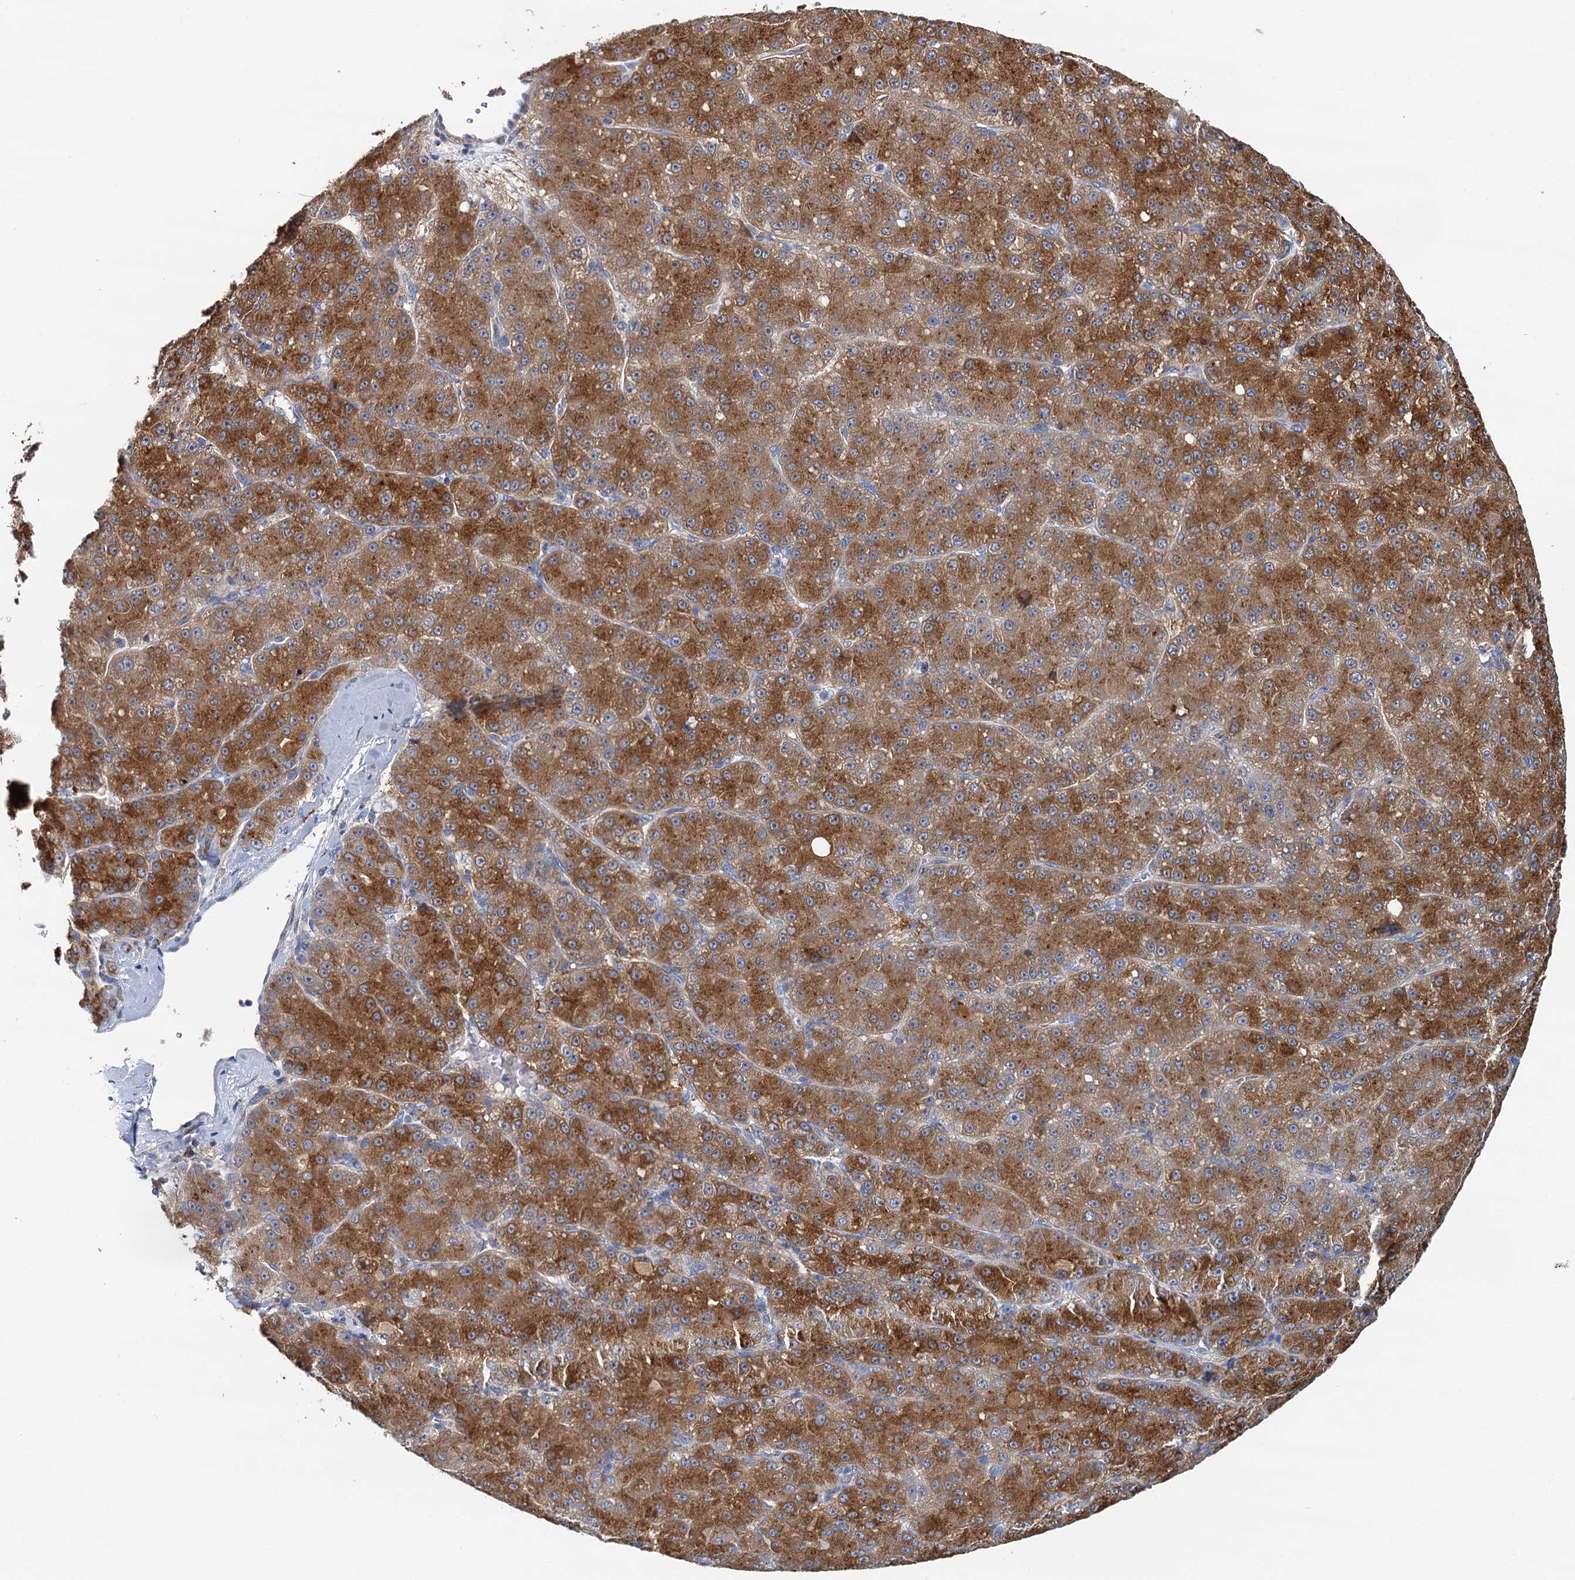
{"staining": {"intensity": "moderate", "quantity": ">75%", "location": "cytoplasmic/membranous"}, "tissue": "liver cancer", "cell_type": "Tumor cells", "image_type": "cancer", "snomed": [{"axis": "morphology", "description": "Carcinoma, Hepatocellular, NOS"}, {"axis": "topography", "description": "Liver"}], "caption": "Immunohistochemical staining of human liver hepatocellular carcinoma demonstrates medium levels of moderate cytoplasmic/membranous expression in about >75% of tumor cells. (Brightfield microscopy of DAB IHC at high magnification).", "gene": "BET1L", "patient": {"sex": "male", "age": 67}}